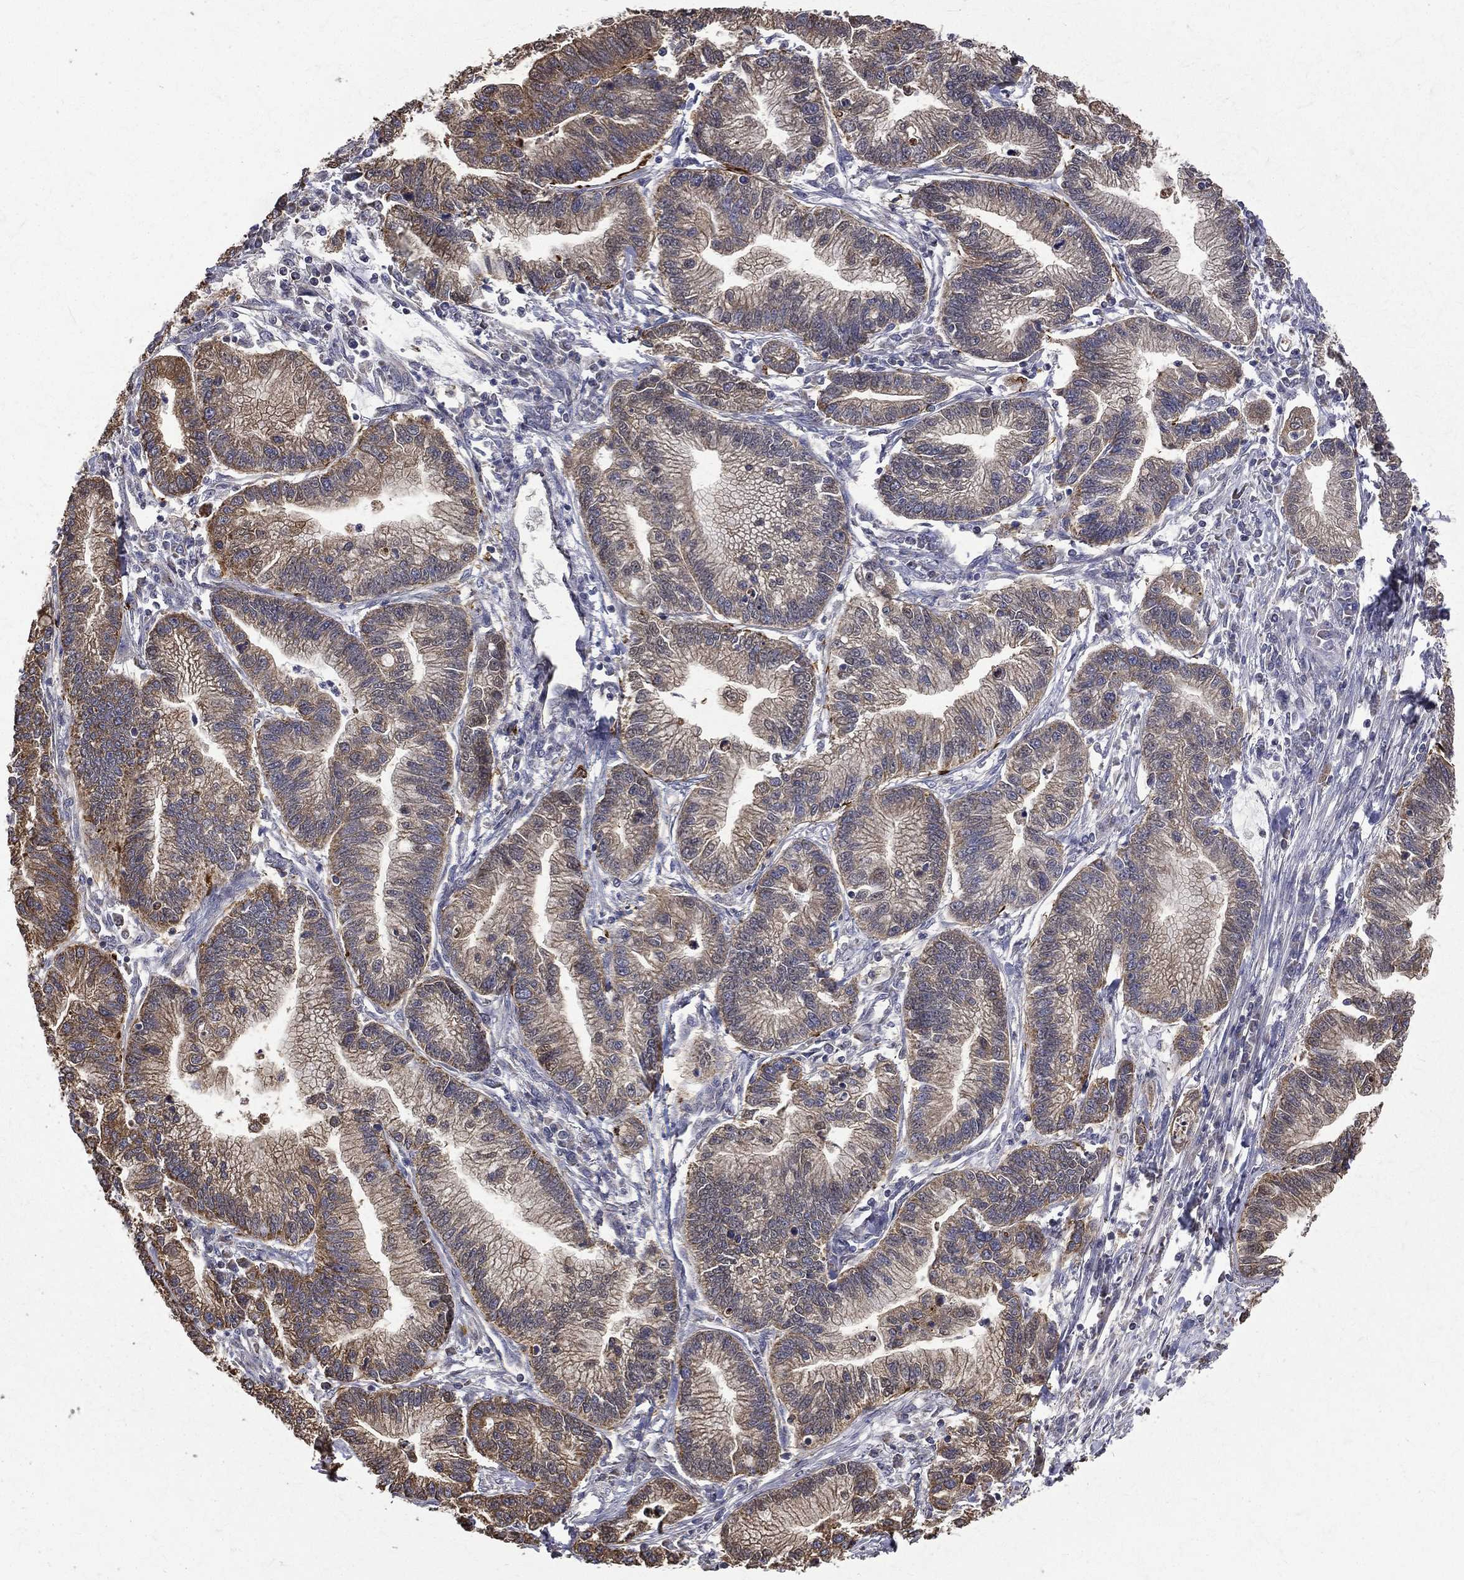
{"staining": {"intensity": "weak", "quantity": ">75%", "location": "cytoplasmic/membranous"}, "tissue": "stomach cancer", "cell_type": "Tumor cells", "image_type": "cancer", "snomed": [{"axis": "morphology", "description": "Adenocarcinoma, NOS"}, {"axis": "topography", "description": "Stomach"}], "caption": "Tumor cells show low levels of weak cytoplasmic/membranous expression in approximately >75% of cells in human stomach cancer.", "gene": "RPGR", "patient": {"sex": "male", "age": 83}}